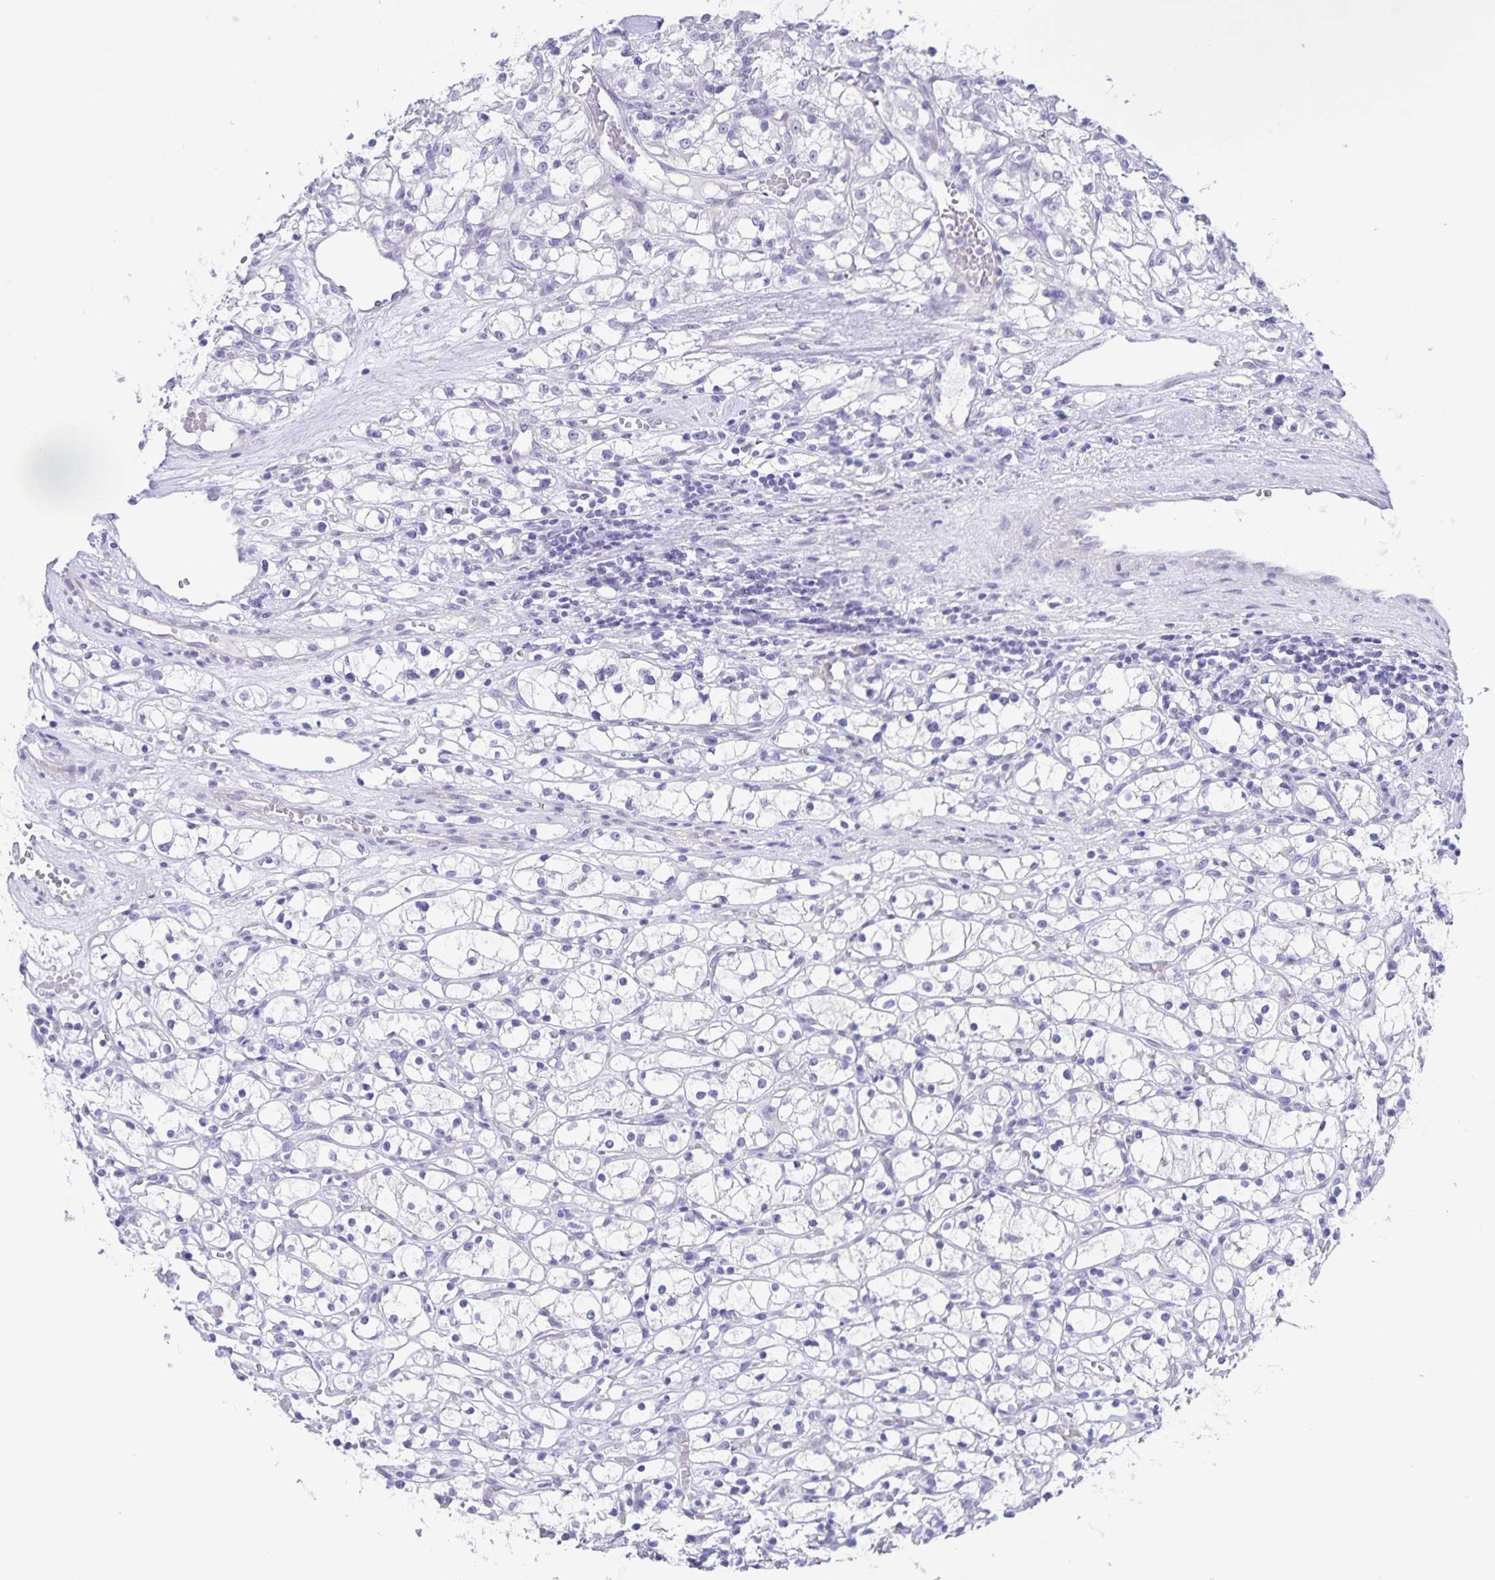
{"staining": {"intensity": "negative", "quantity": "none", "location": "none"}, "tissue": "renal cancer", "cell_type": "Tumor cells", "image_type": "cancer", "snomed": [{"axis": "morphology", "description": "Adenocarcinoma, NOS"}, {"axis": "topography", "description": "Kidney"}], "caption": "A high-resolution photomicrograph shows immunohistochemistry staining of renal adenocarcinoma, which displays no significant expression in tumor cells.", "gene": "AQP4", "patient": {"sex": "female", "age": 59}}